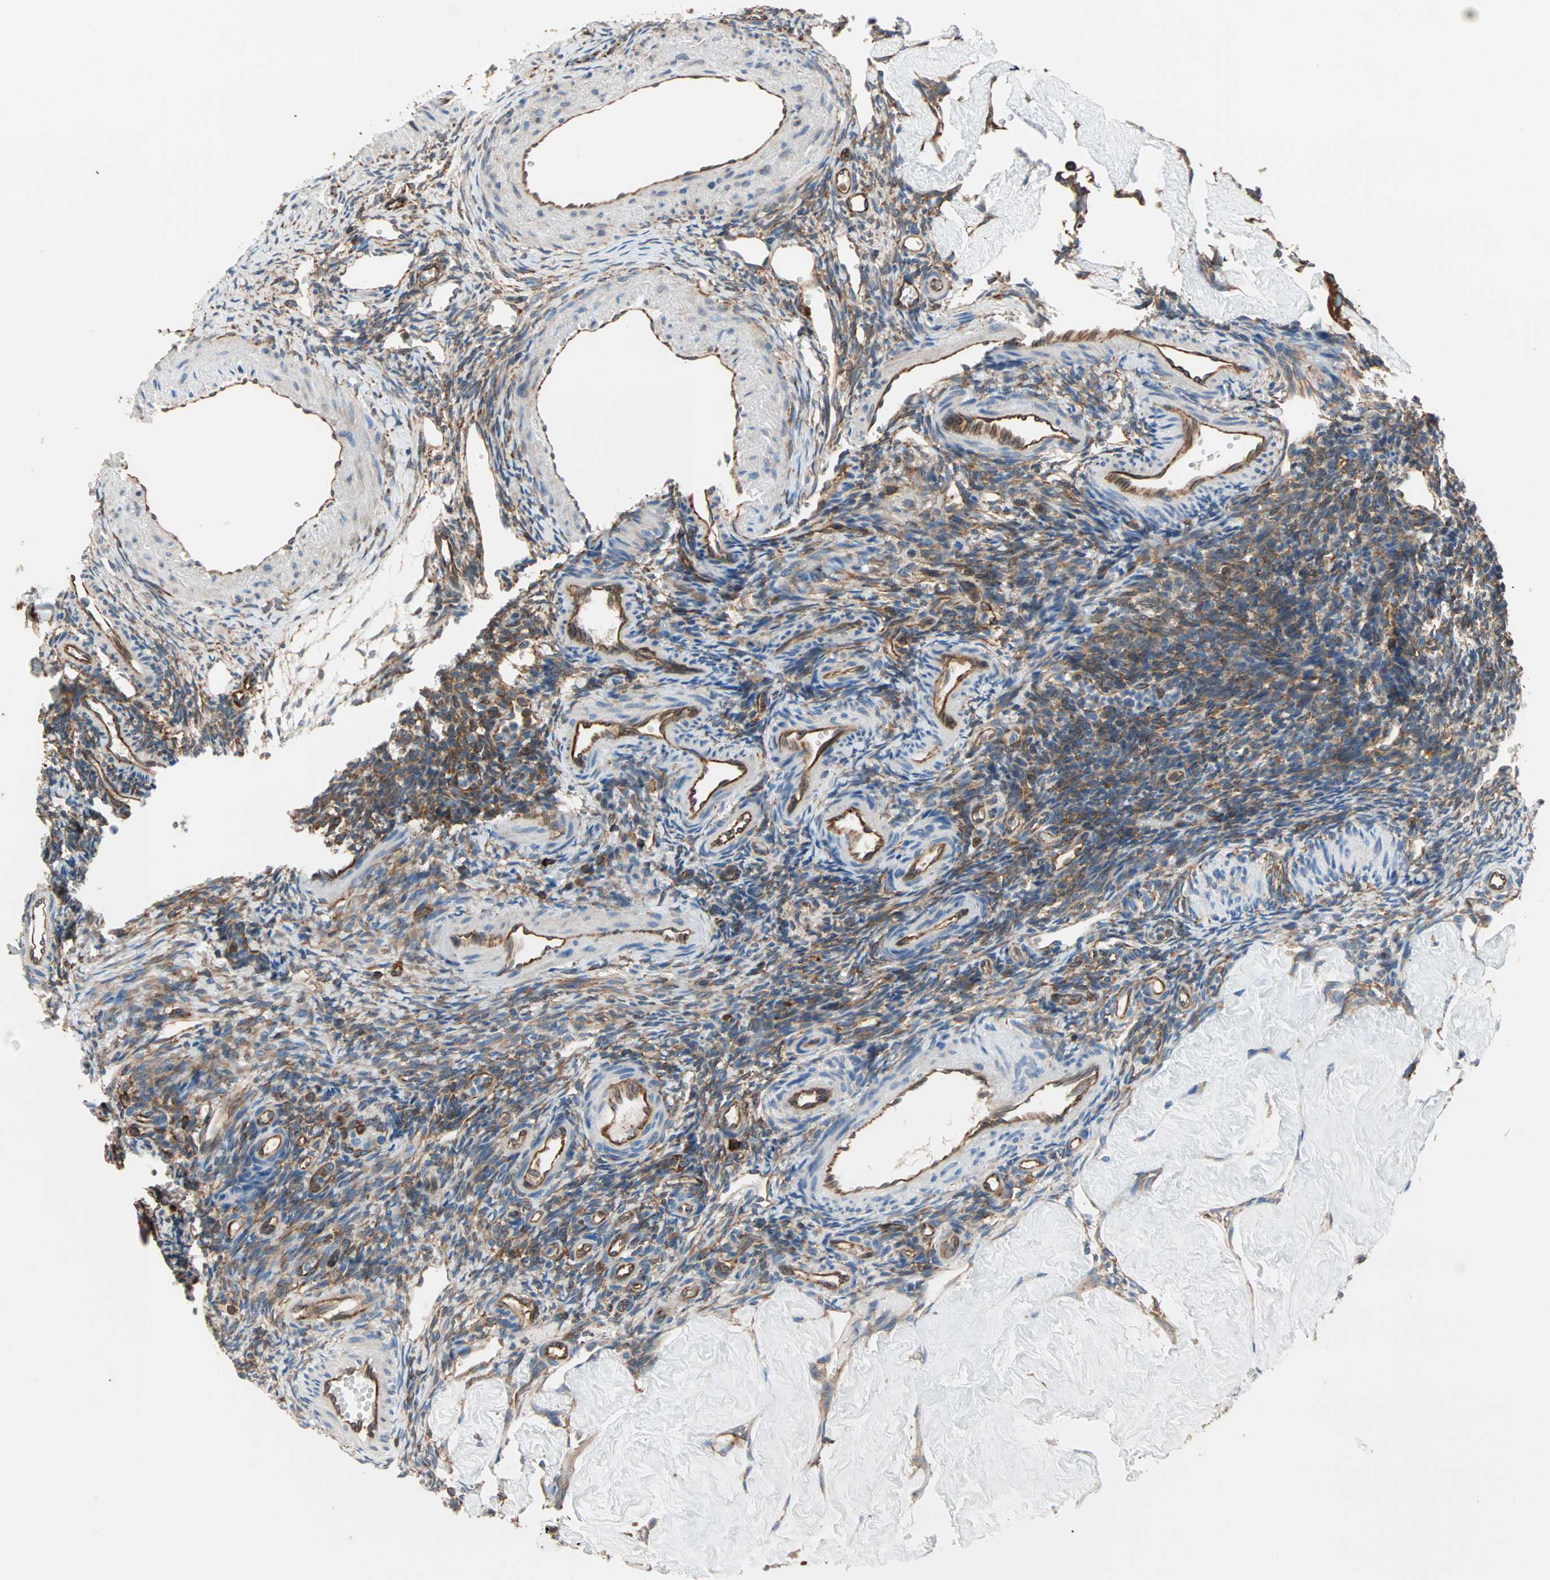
{"staining": {"intensity": "moderate", "quantity": "25%-75%", "location": "cytoplasmic/membranous"}, "tissue": "ovary", "cell_type": "Ovarian stroma cells", "image_type": "normal", "snomed": [{"axis": "morphology", "description": "Normal tissue, NOS"}, {"axis": "topography", "description": "Ovary"}], "caption": "The image shows staining of unremarkable ovary, revealing moderate cytoplasmic/membranous protein staining (brown color) within ovarian stroma cells. (DAB (3,3'-diaminobenzidine) = brown stain, brightfield microscopy at high magnification).", "gene": "EEF2", "patient": {"sex": "female", "age": 33}}